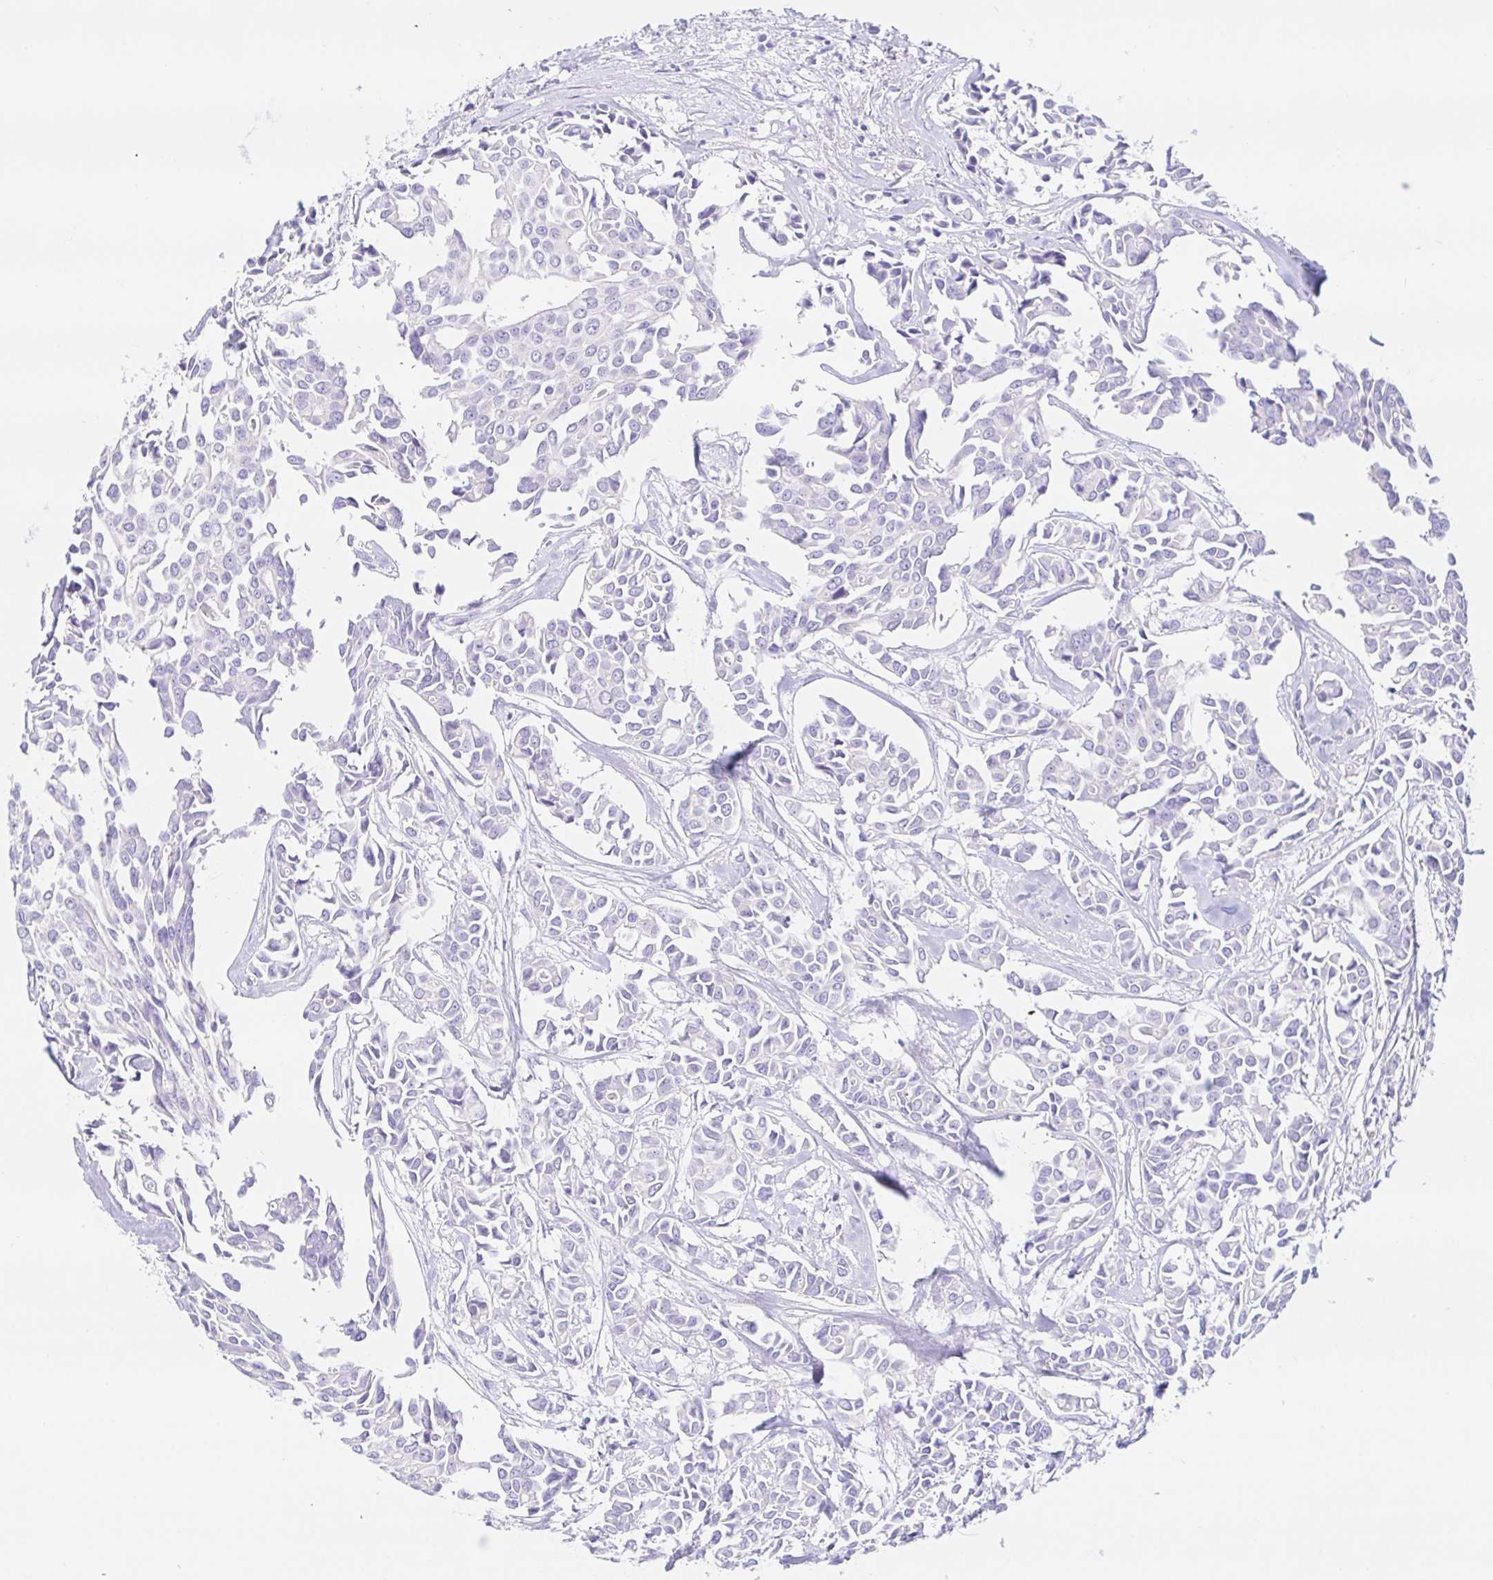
{"staining": {"intensity": "negative", "quantity": "none", "location": "none"}, "tissue": "breast cancer", "cell_type": "Tumor cells", "image_type": "cancer", "snomed": [{"axis": "morphology", "description": "Duct carcinoma"}, {"axis": "topography", "description": "Breast"}], "caption": "This is an IHC histopathology image of infiltrating ductal carcinoma (breast). There is no positivity in tumor cells.", "gene": "PAX8", "patient": {"sex": "female", "age": 54}}